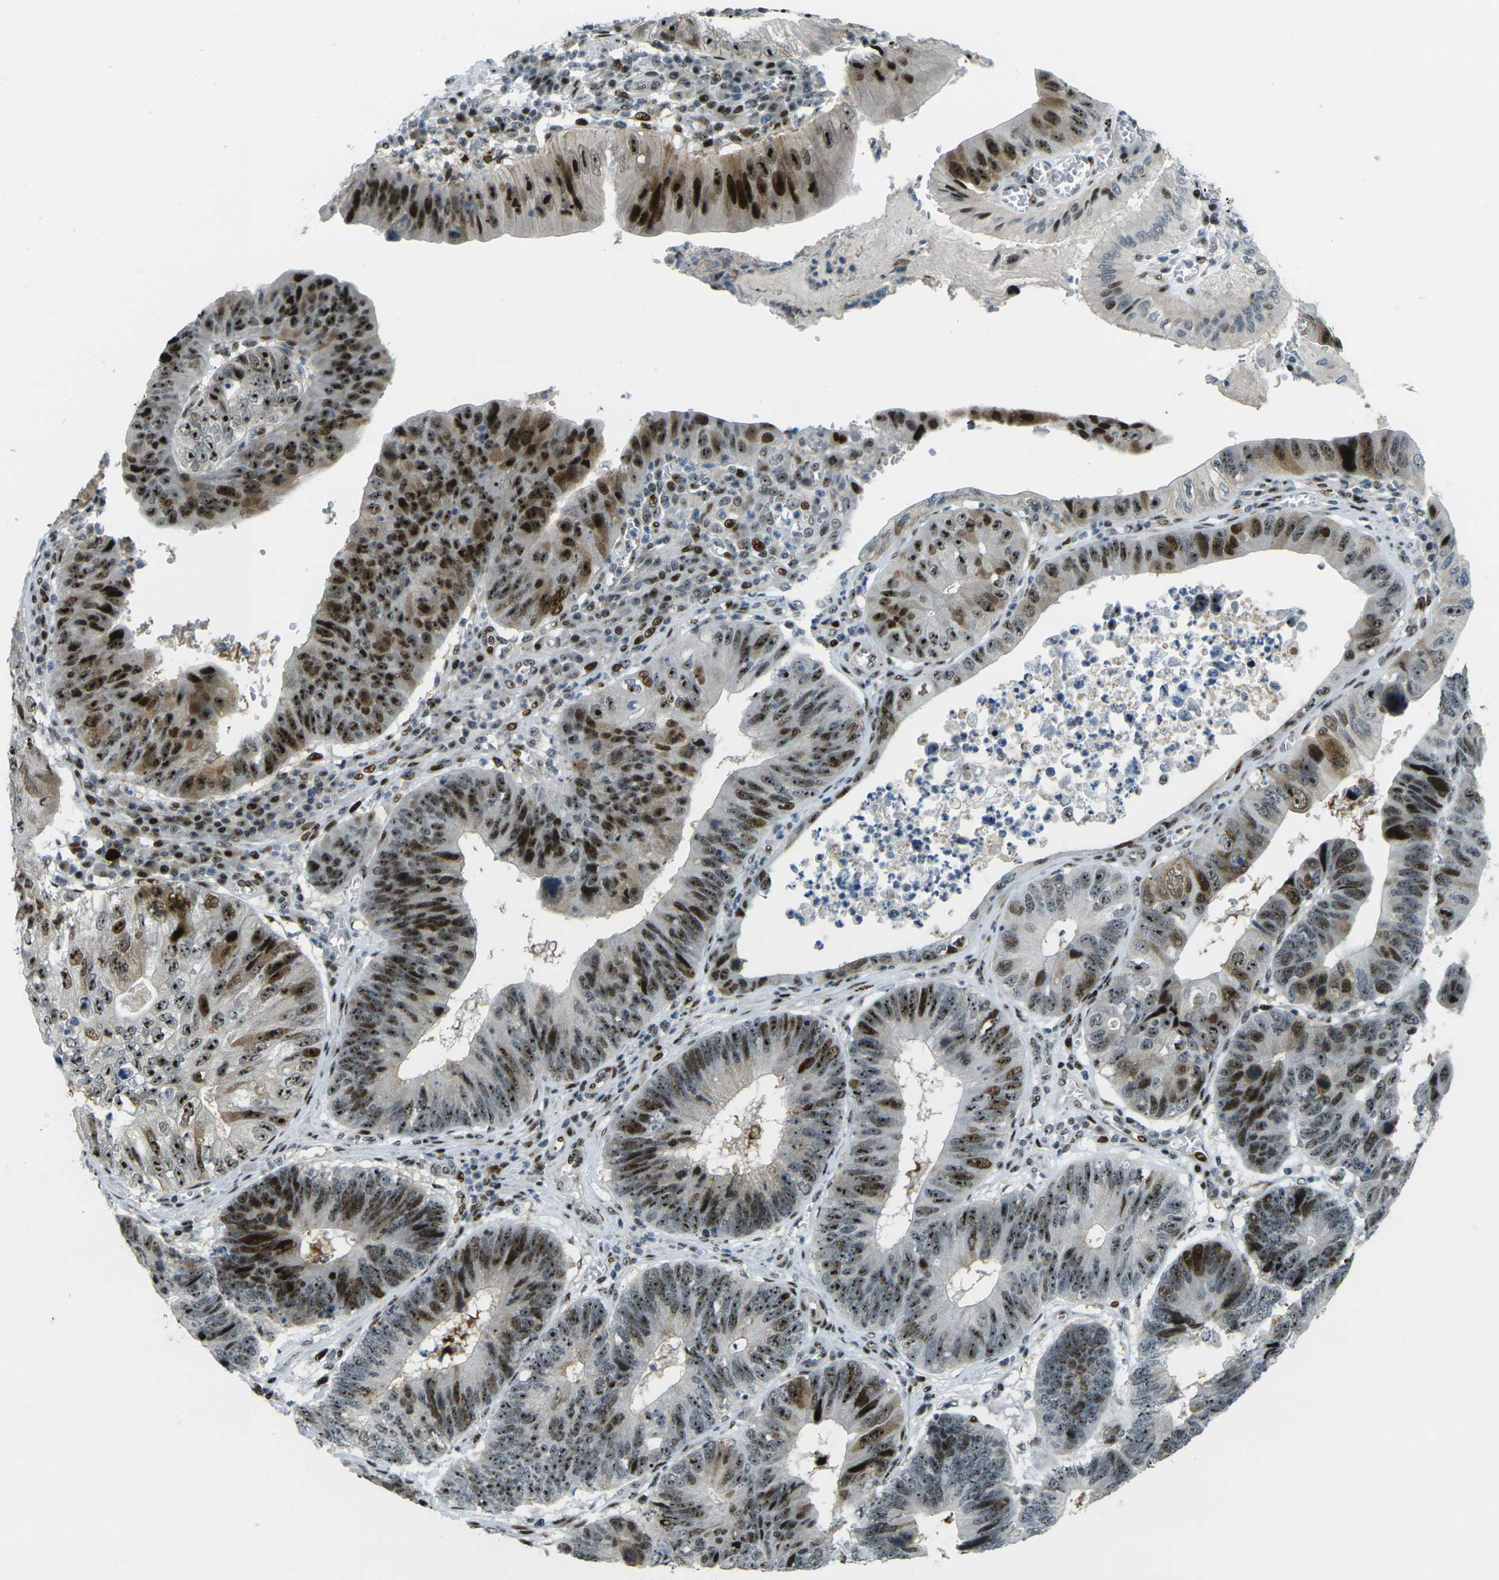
{"staining": {"intensity": "strong", "quantity": ">75%", "location": "nuclear"}, "tissue": "stomach cancer", "cell_type": "Tumor cells", "image_type": "cancer", "snomed": [{"axis": "morphology", "description": "Adenocarcinoma, NOS"}, {"axis": "topography", "description": "Stomach"}], "caption": "This is an image of immunohistochemistry staining of adenocarcinoma (stomach), which shows strong staining in the nuclear of tumor cells.", "gene": "UBE2C", "patient": {"sex": "male", "age": 59}}